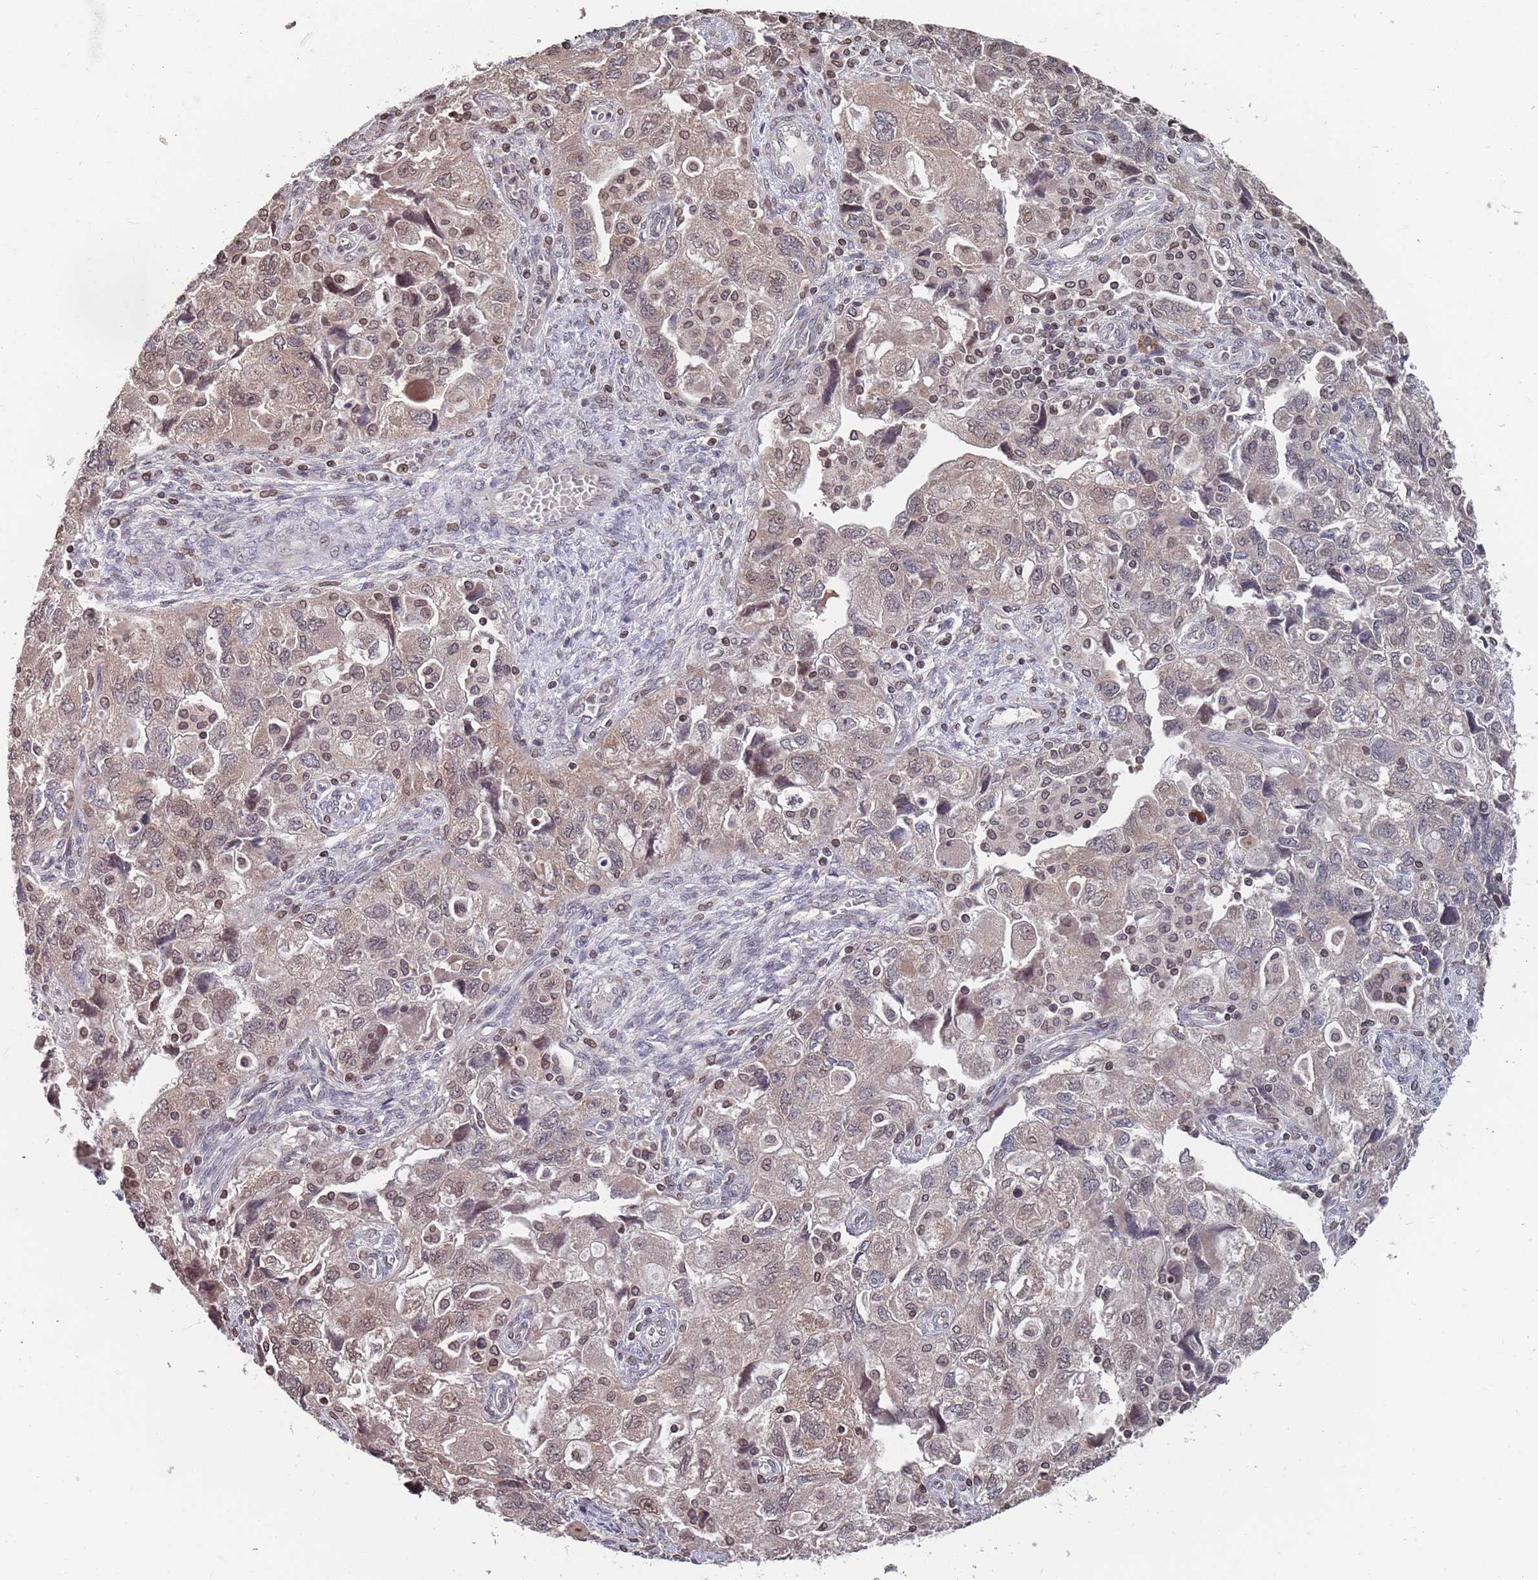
{"staining": {"intensity": "moderate", "quantity": "25%-75%", "location": "nuclear"}, "tissue": "ovarian cancer", "cell_type": "Tumor cells", "image_type": "cancer", "snomed": [{"axis": "morphology", "description": "Carcinoma, NOS"}, {"axis": "morphology", "description": "Cystadenocarcinoma, serous, NOS"}, {"axis": "topography", "description": "Ovary"}], "caption": "A brown stain labels moderate nuclear staining of a protein in ovarian cancer (serous cystadenocarcinoma) tumor cells.", "gene": "SDHAF3", "patient": {"sex": "female", "age": 69}}